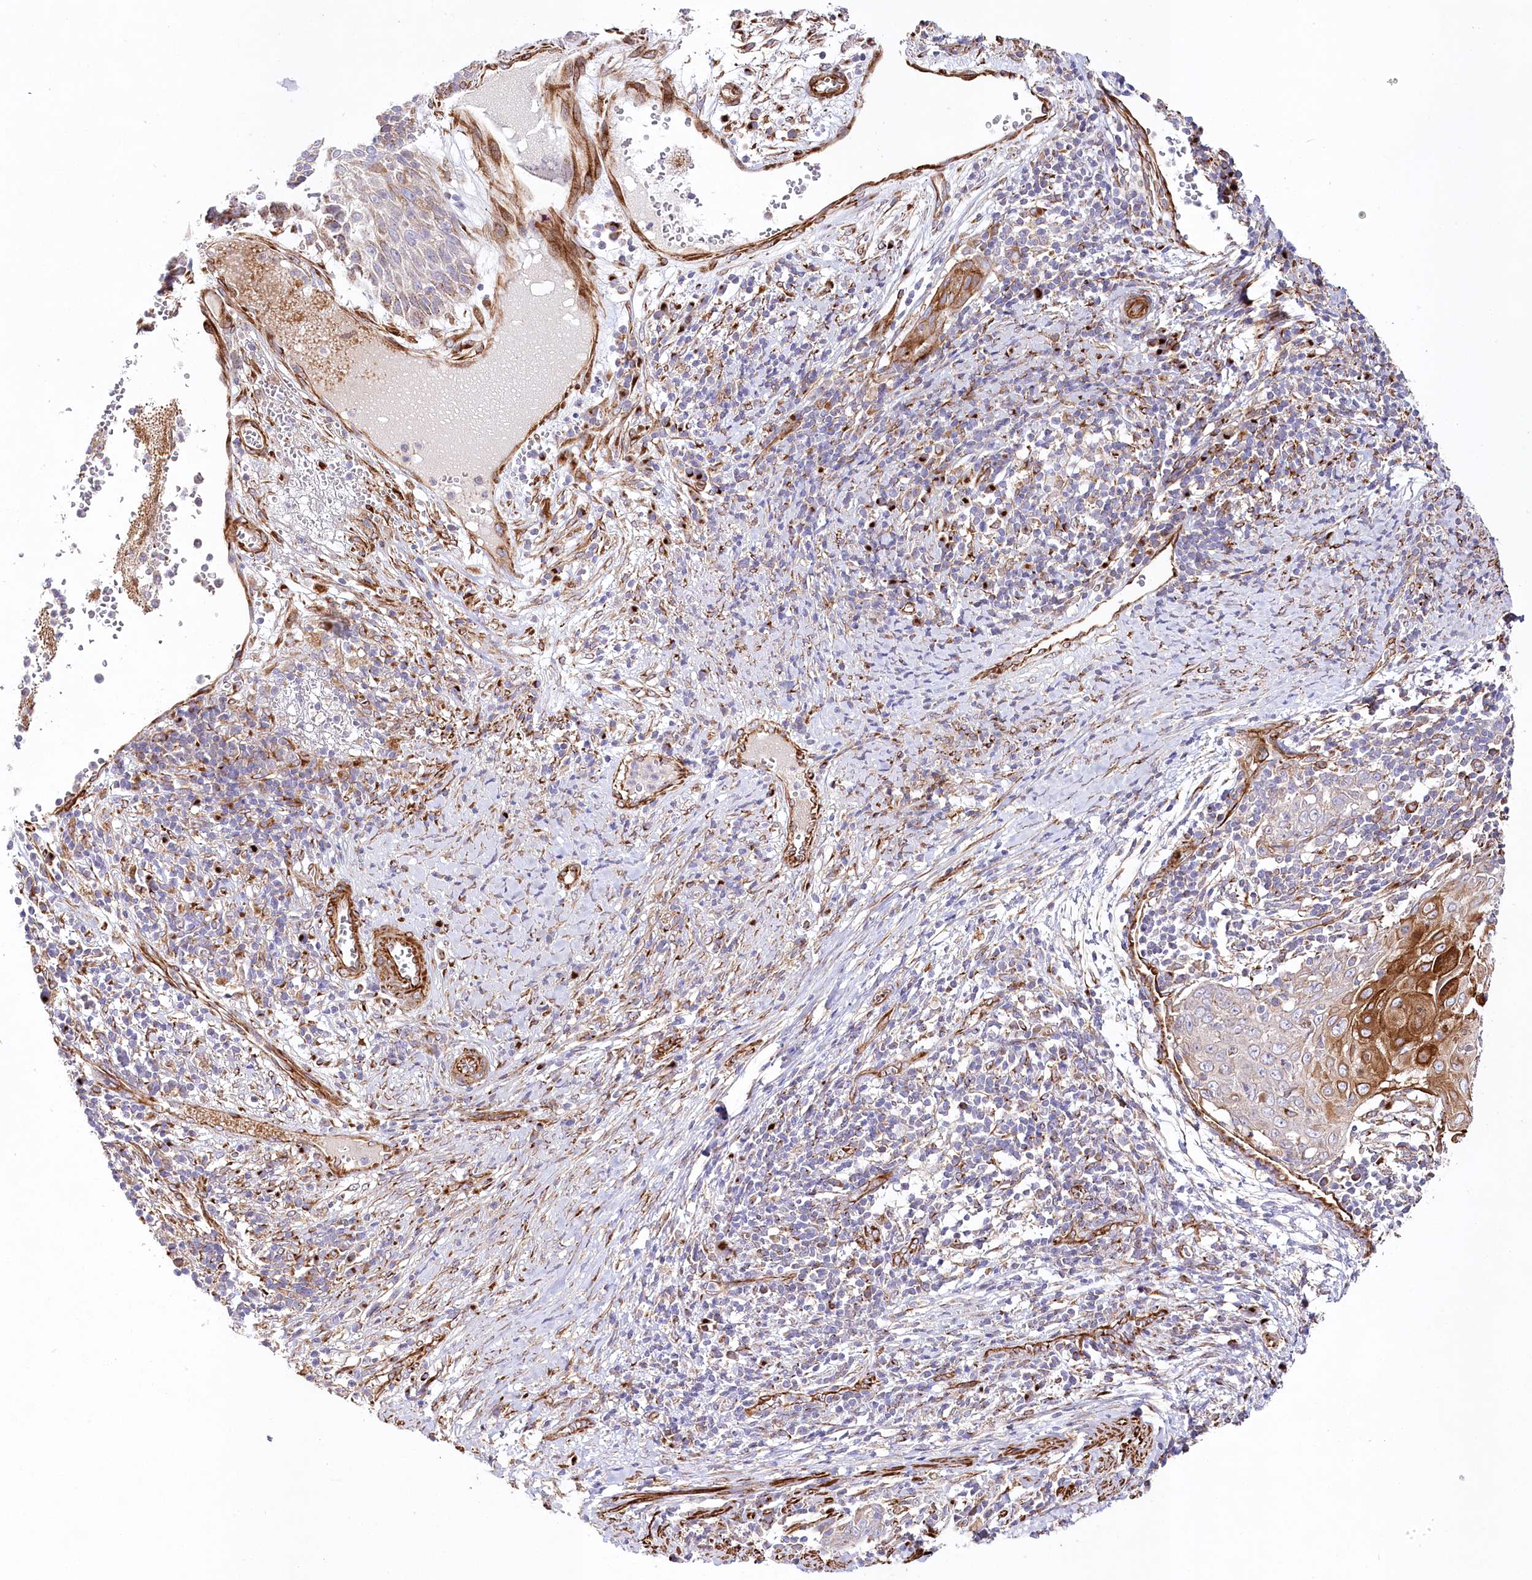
{"staining": {"intensity": "strong", "quantity": "25%-75%", "location": "cytoplasmic/membranous"}, "tissue": "cervical cancer", "cell_type": "Tumor cells", "image_type": "cancer", "snomed": [{"axis": "morphology", "description": "Squamous cell carcinoma, NOS"}, {"axis": "topography", "description": "Cervix"}], "caption": "Protein staining by immunohistochemistry (IHC) exhibits strong cytoplasmic/membranous expression in about 25%-75% of tumor cells in cervical squamous cell carcinoma.", "gene": "ABRAXAS2", "patient": {"sex": "female", "age": 39}}